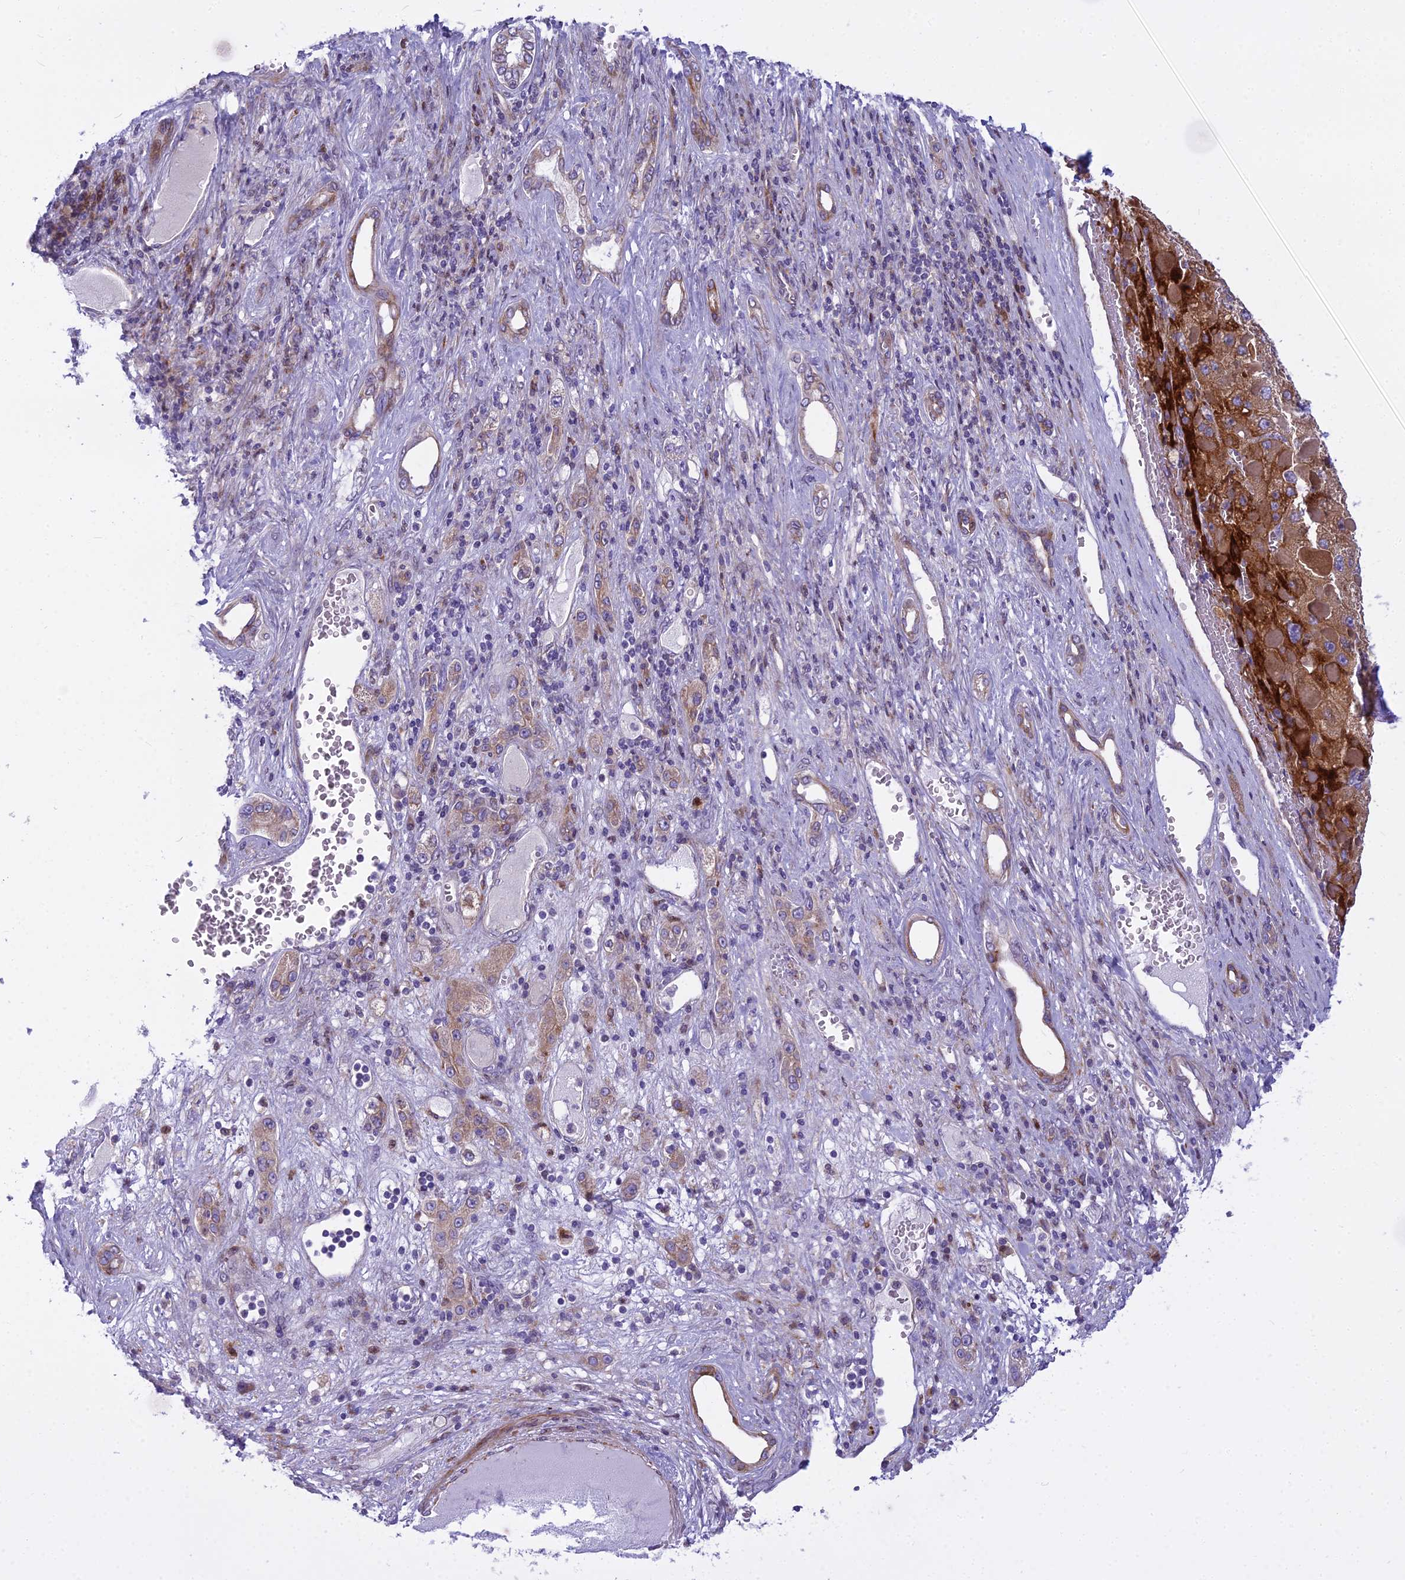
{"staining": {"intensity": "moderate", "quantity": ">75%", "location": "cytoplasmic/membranous"}, "tissue": "liver cancer", "cell_type": "Tumor cells", "image_type": "cancer", "snomed": [{"axis": "morphology", "description": "Carcinoma, Hepatocellular, NOS"}, {"axis": "topography", "description": "Liver"}], "caption": "Immunohistochemistry image of liver hepatocellular carcinoma stained for a protein (brown), which demonstrates medium levels of moderate cytoplasmic/membranous positivity in approximately >75% of tumor cells.", "gene": "PCDHB14", "patient": {"sex": "female", "age": 73}}